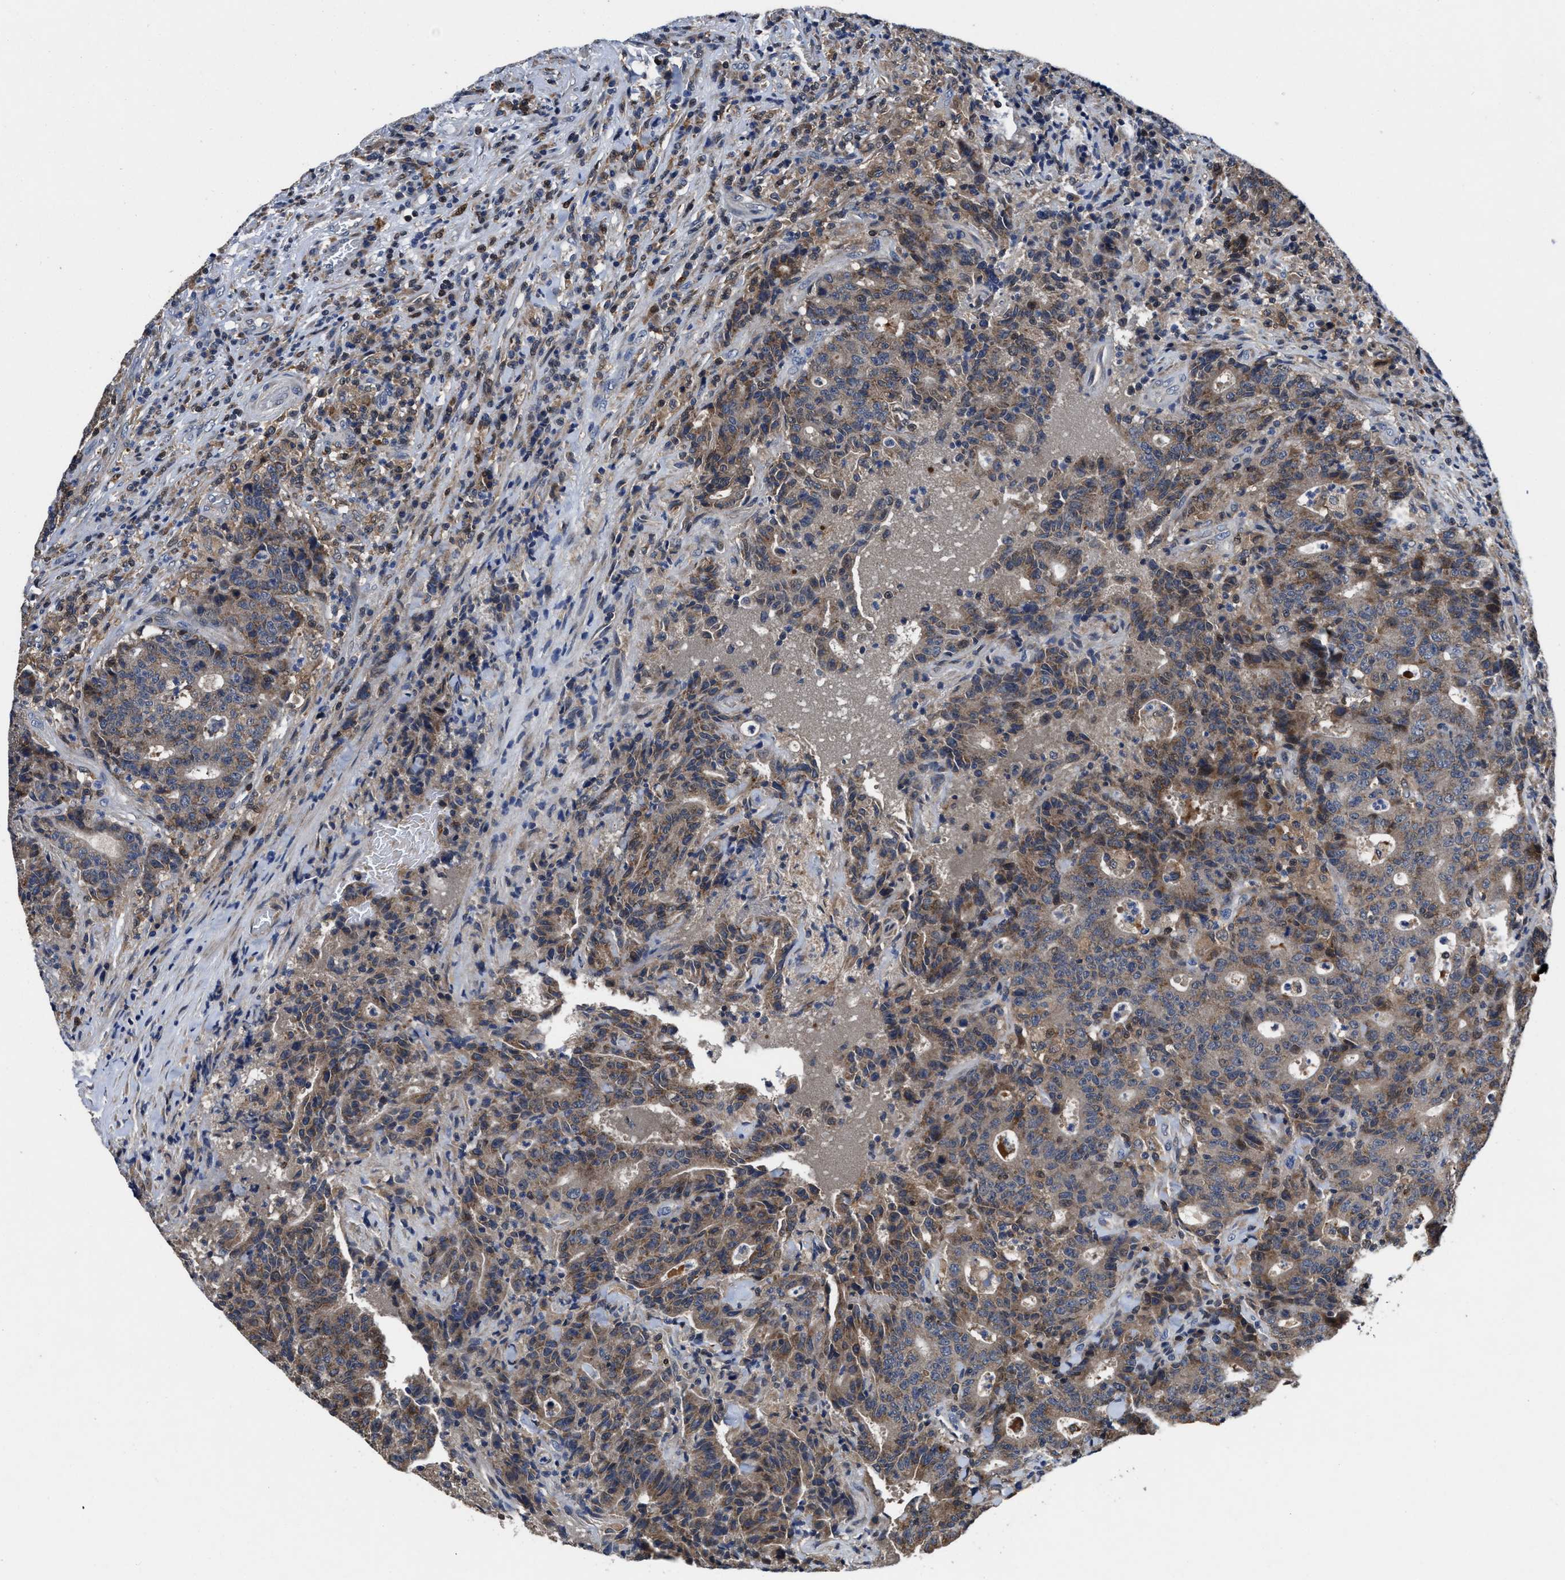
{"staining": {"intensity": "weak", "quantity": ">75%", "location": "cytoplasmic/membranous"}, "tissue": "colorectal cancer", "cell_type": "Tumor cells", "image_type": "cancer", "snomed": [{"axis": "morphology", "description": "Adenocarcinoma, NOS"}, {"axis": "topography", "description": "Colon"}], "caption": "Immunohistochemistry (IHC) micrograph of neoplastic tissue: human colorectal adenocarcinoma stained using immunohistochemistry displays low levels of weak protein expression localized specifically in the cytoplasmic/membranous of tumor cells, appearing as a cytoplasmic/membranous brown color.", "gene": "RGS10", "patient": {"sex": "female", "age": 75}}